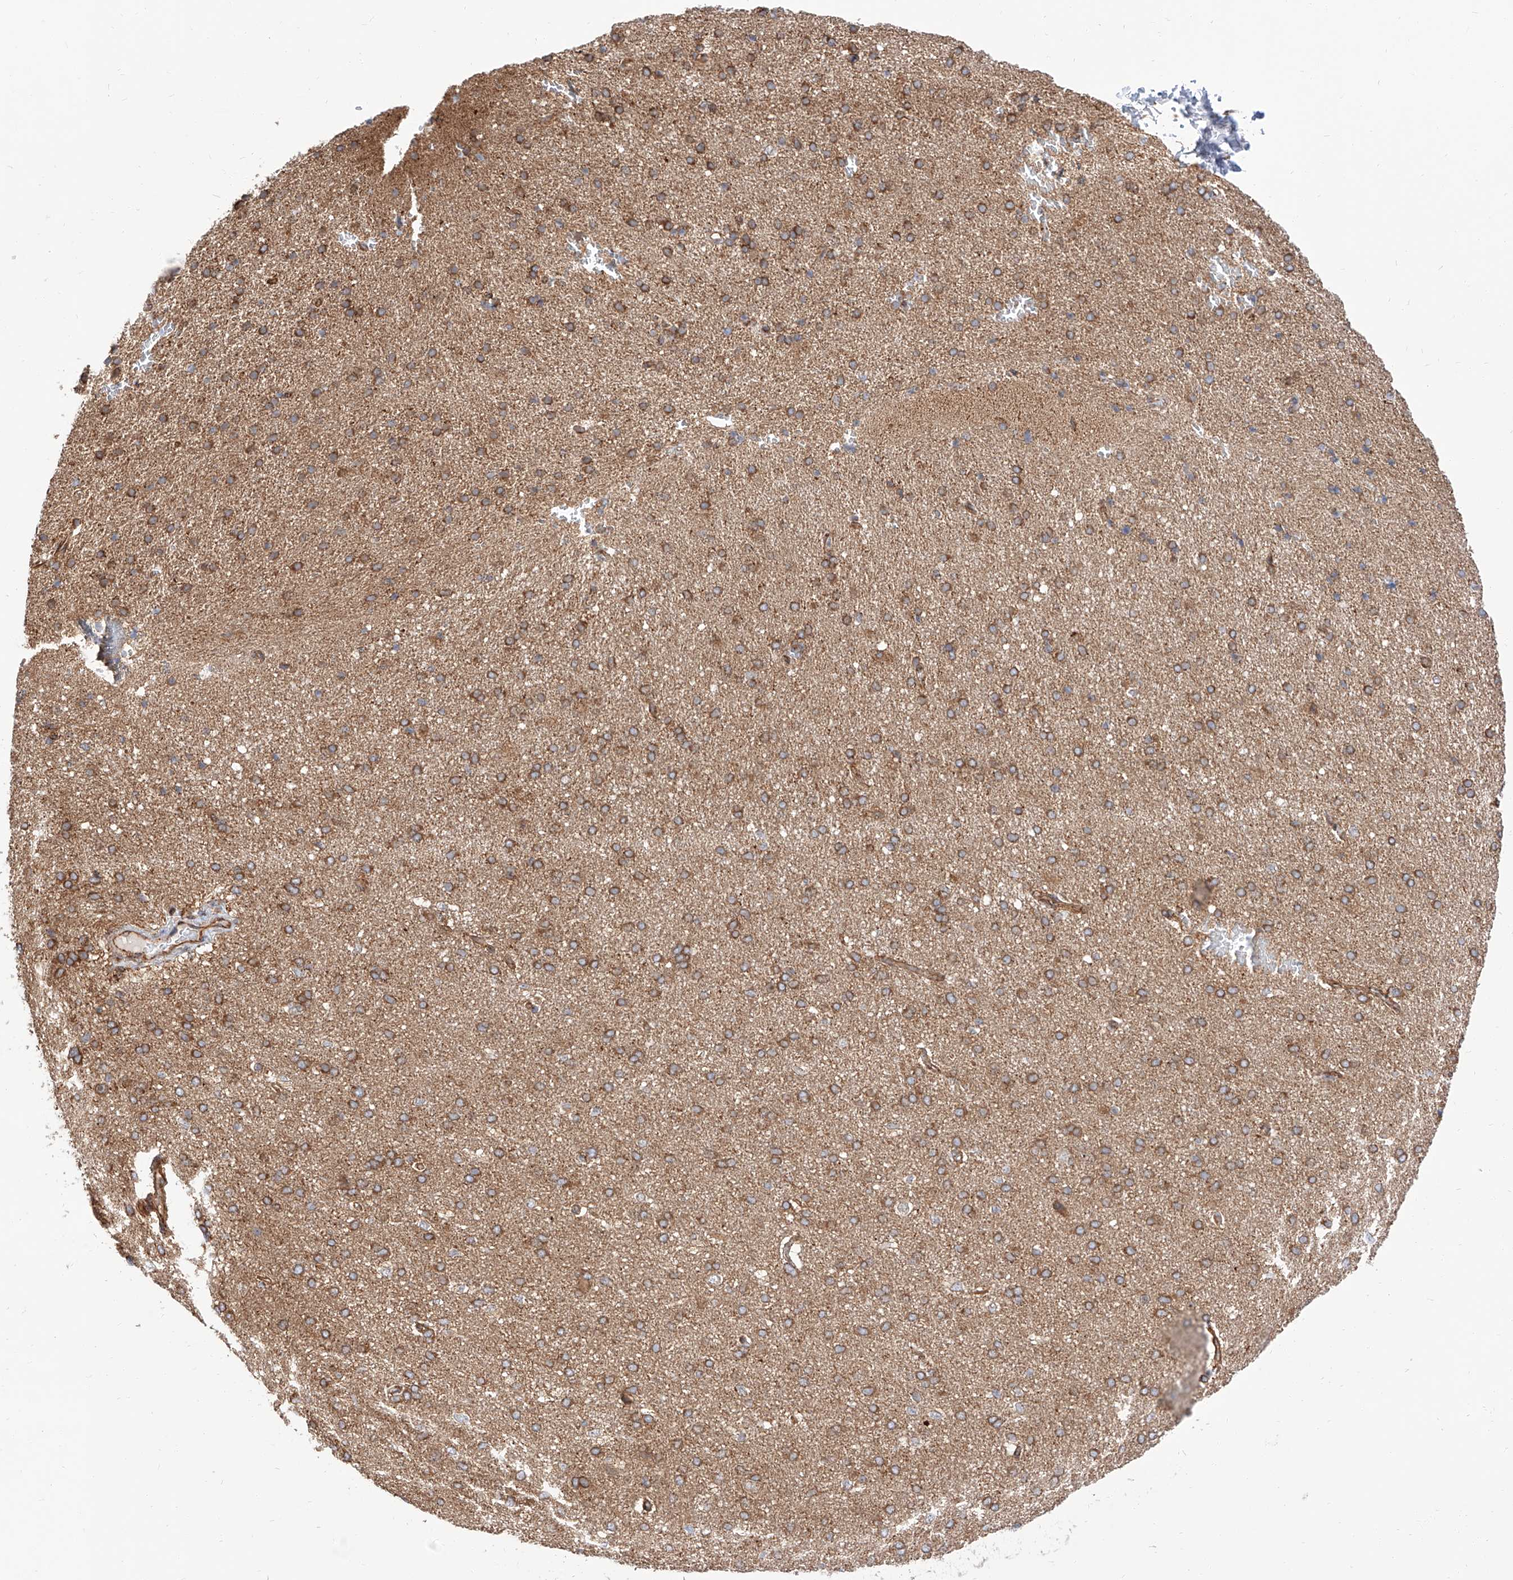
{"staining": {"intensity": "weak", "quantity": ">75%", "location": "cytoplasmic/membranous"}, "tissue": "cerebral cortex", "cell_type": "Endothelial cells", "image_type": "normal", "snomed": [{"axis": "morphology", "description": "Normal tissue, NOS"}, {"axis": "topography", "description": "Cerebral cortex"}], "caption": "Immunohistochemical staining of benign cerebral cortex reveals low levels of weak cytoplasmic/membranous positivity in approximately >75% of endothelial cells. (Brightfield microscopy of DAB IHC at high magnification).", "gene": "ISCA2", "patient": {"sex": "male", "age": 62}}